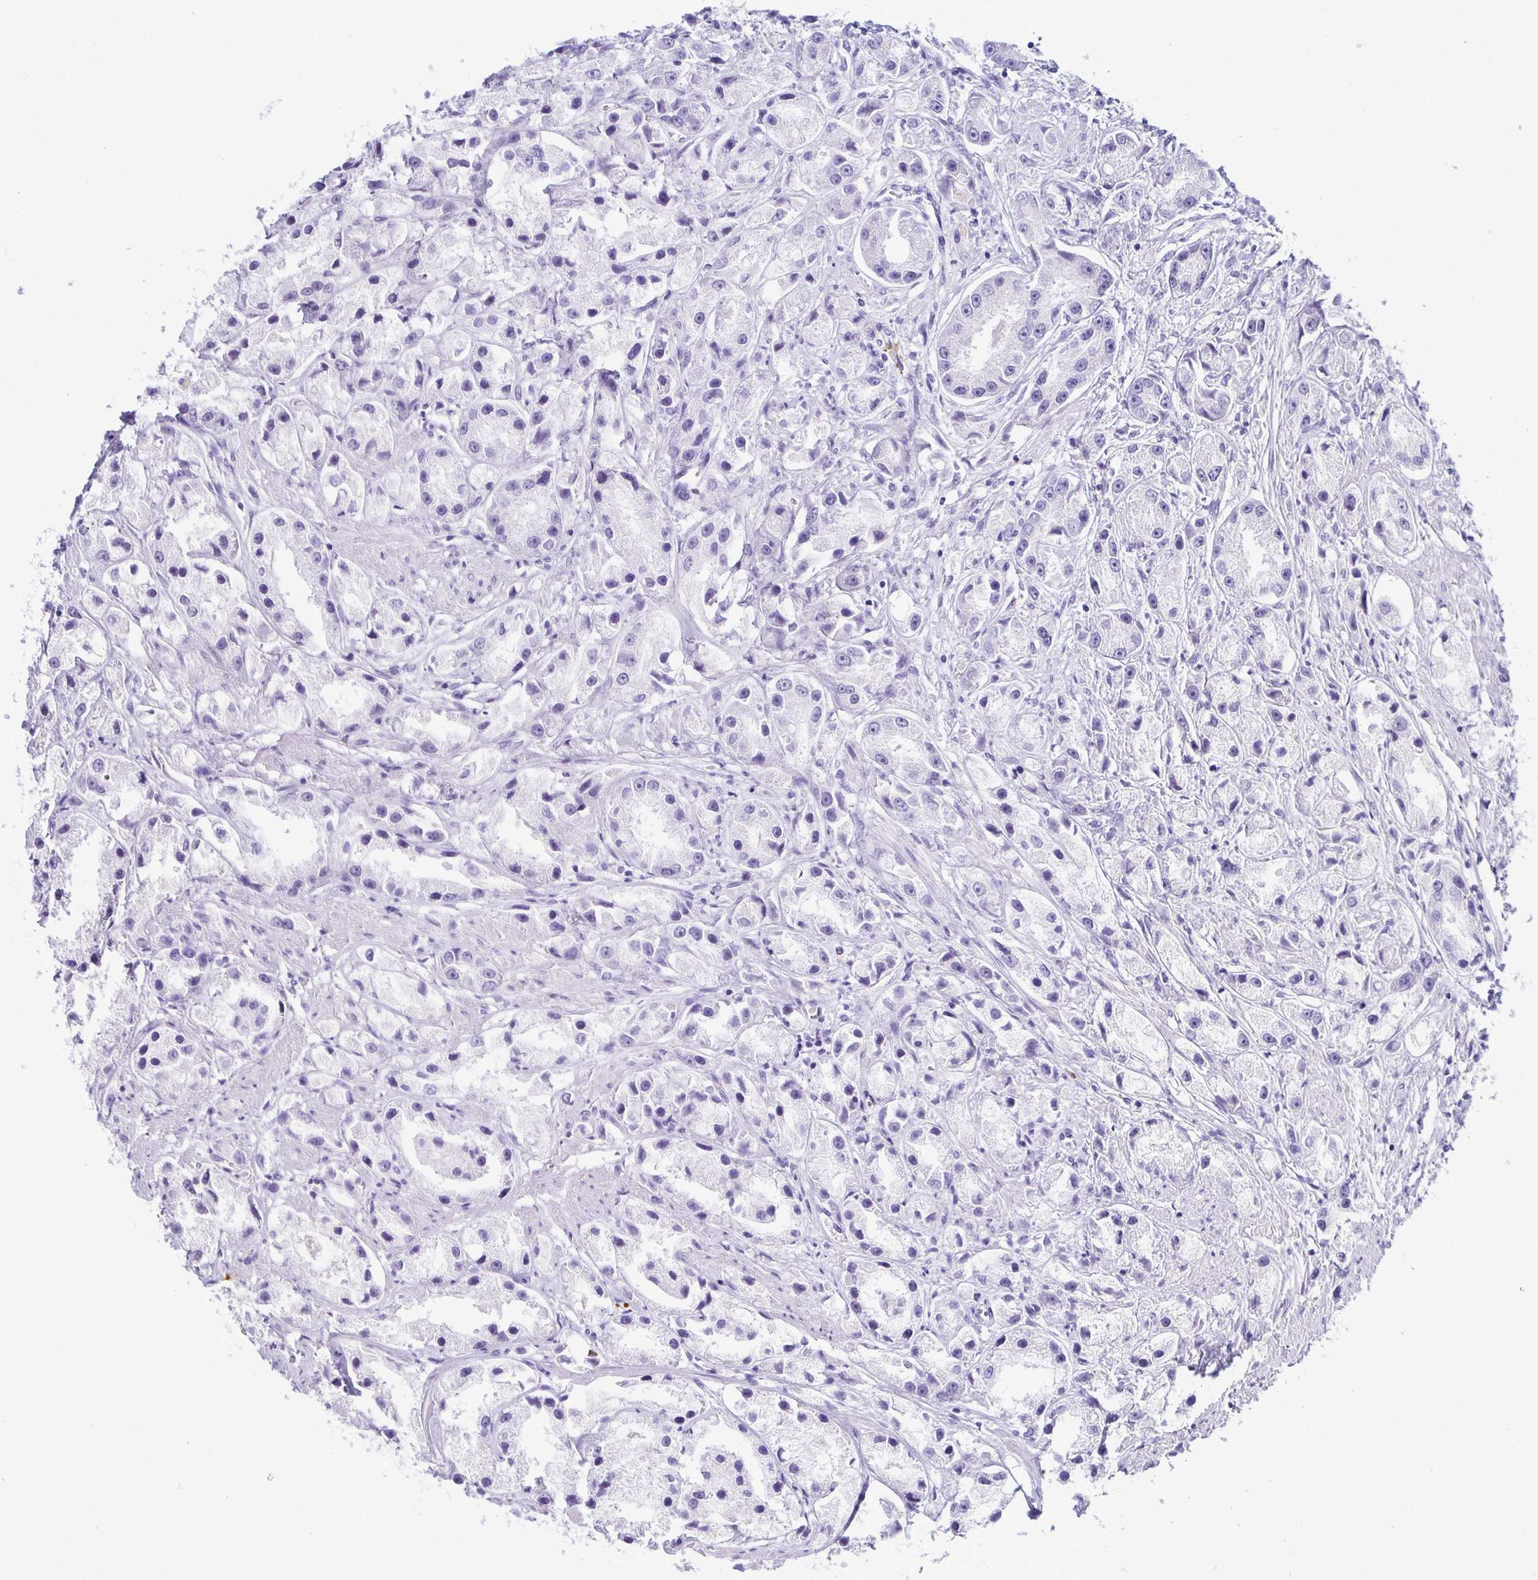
{"staining": {"intensity": "negative", "quantity": "none", "location": "none"}, "tissue": "prostate cancer", "cell_type": "Tumor cells", "image_type": "cancer", "snomed": [{"axis": "morphology", "description": "Adenocarcinoma, High grade"}, {"axis": "topography", "description": "Prostate"}], "caption": "Immunohistochemistry (IHC) of adenocarcinoma (high-grade) (prostate) shows no expression in tumor cells.", "gene": "FNTB", "patient": {"sex": "male", "age": 67}}